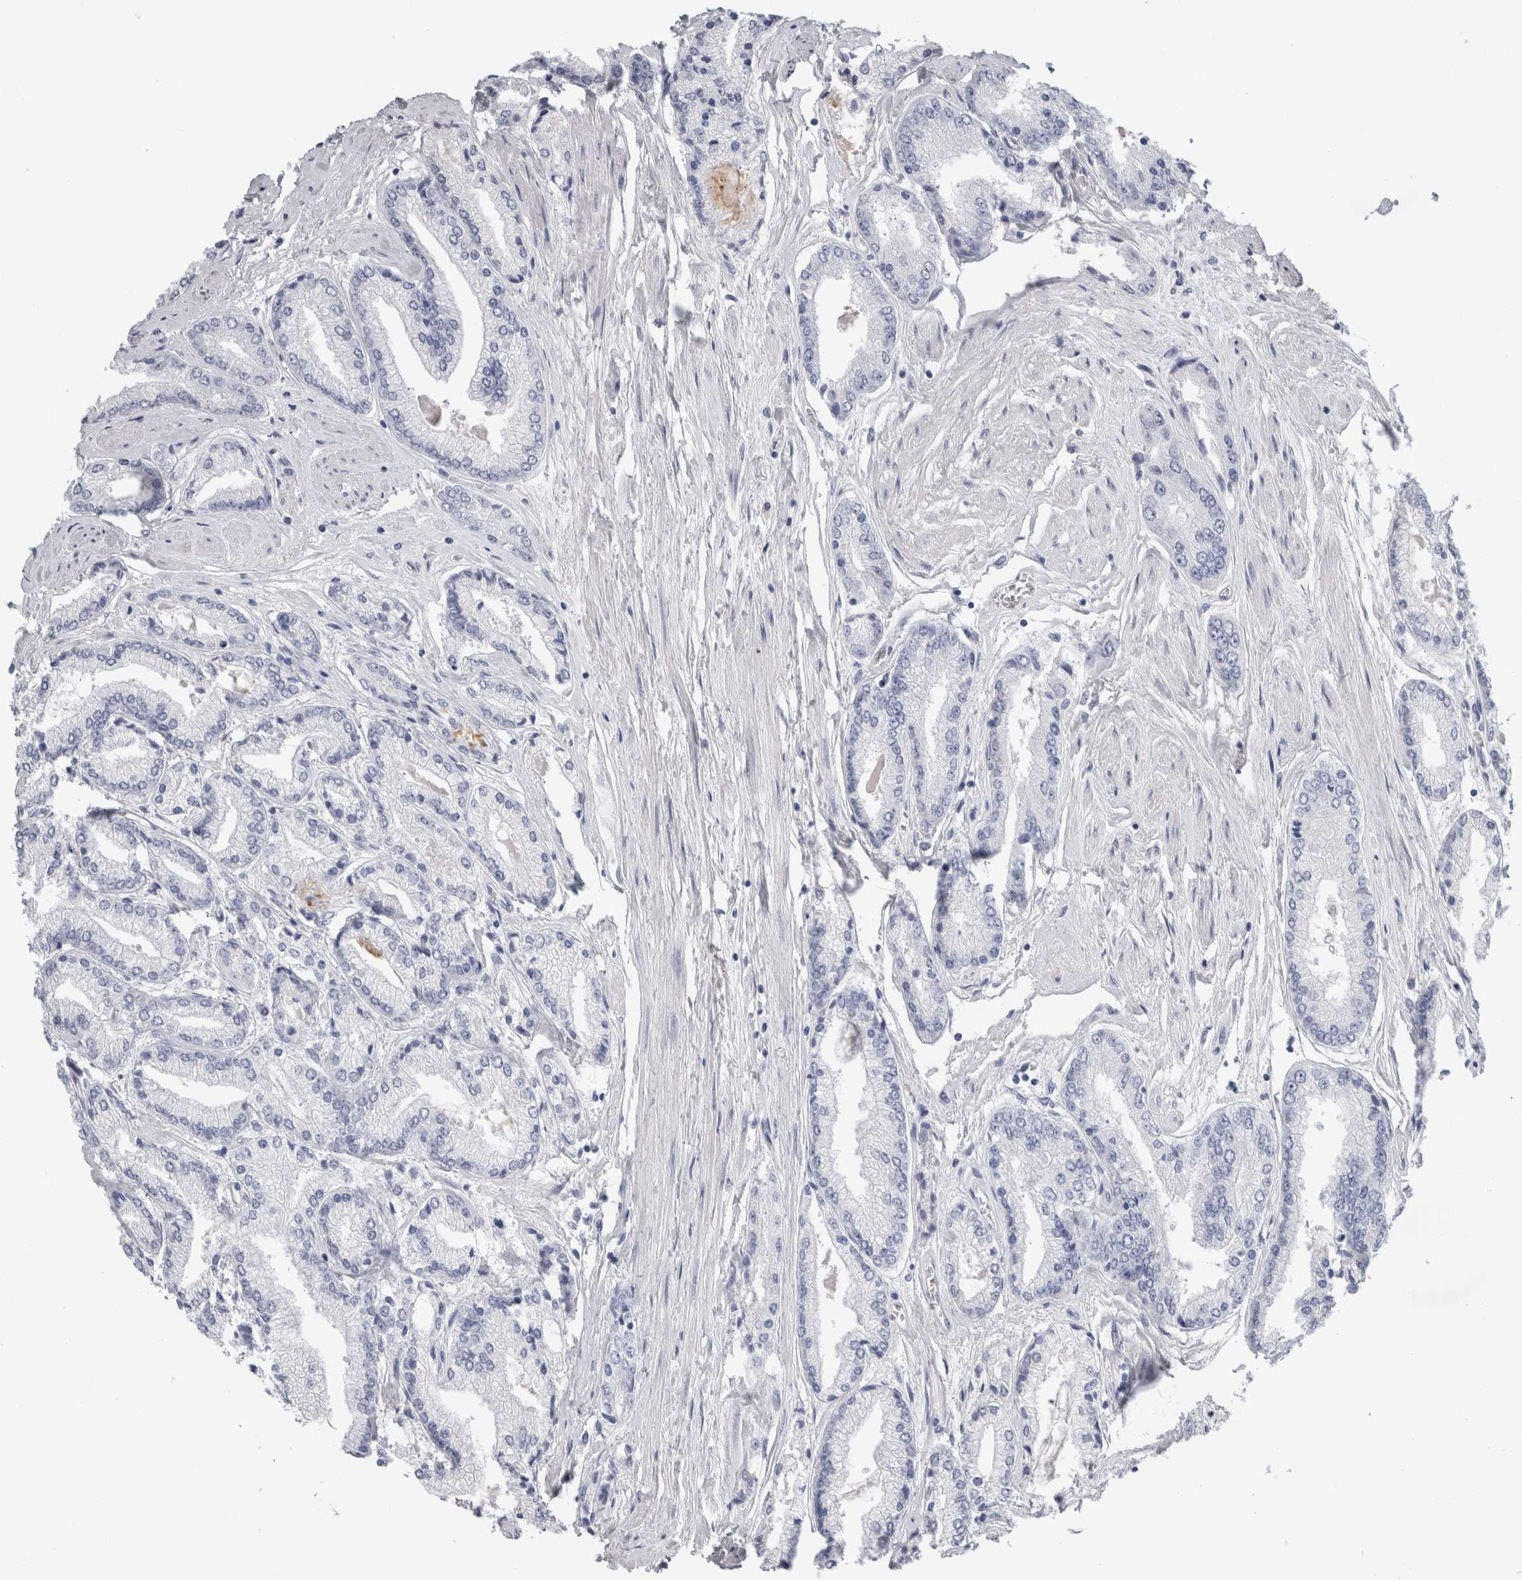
{"staining": {"intensity": "negative", "quantity": "none", "location": "none"}, "tissue": "prostate cancer", "cell_type": "Tumor cells", "image_type": "cancer", "snomed": [{"axis": "morphology", "description": "Adenocarcinoma, High grade"}, {"axis": "topography", "description": "Prostate"}], "caption": "DAB (3,3'-diaminobenzidine) immunohistochemical staining of human high-grade adenocarcinoma (prostate) reveals no significant expression in tumor cells. Nuclei are stained in blue.", "gene": "S100A12", "patient": {"sex": "male", "age": 59}}